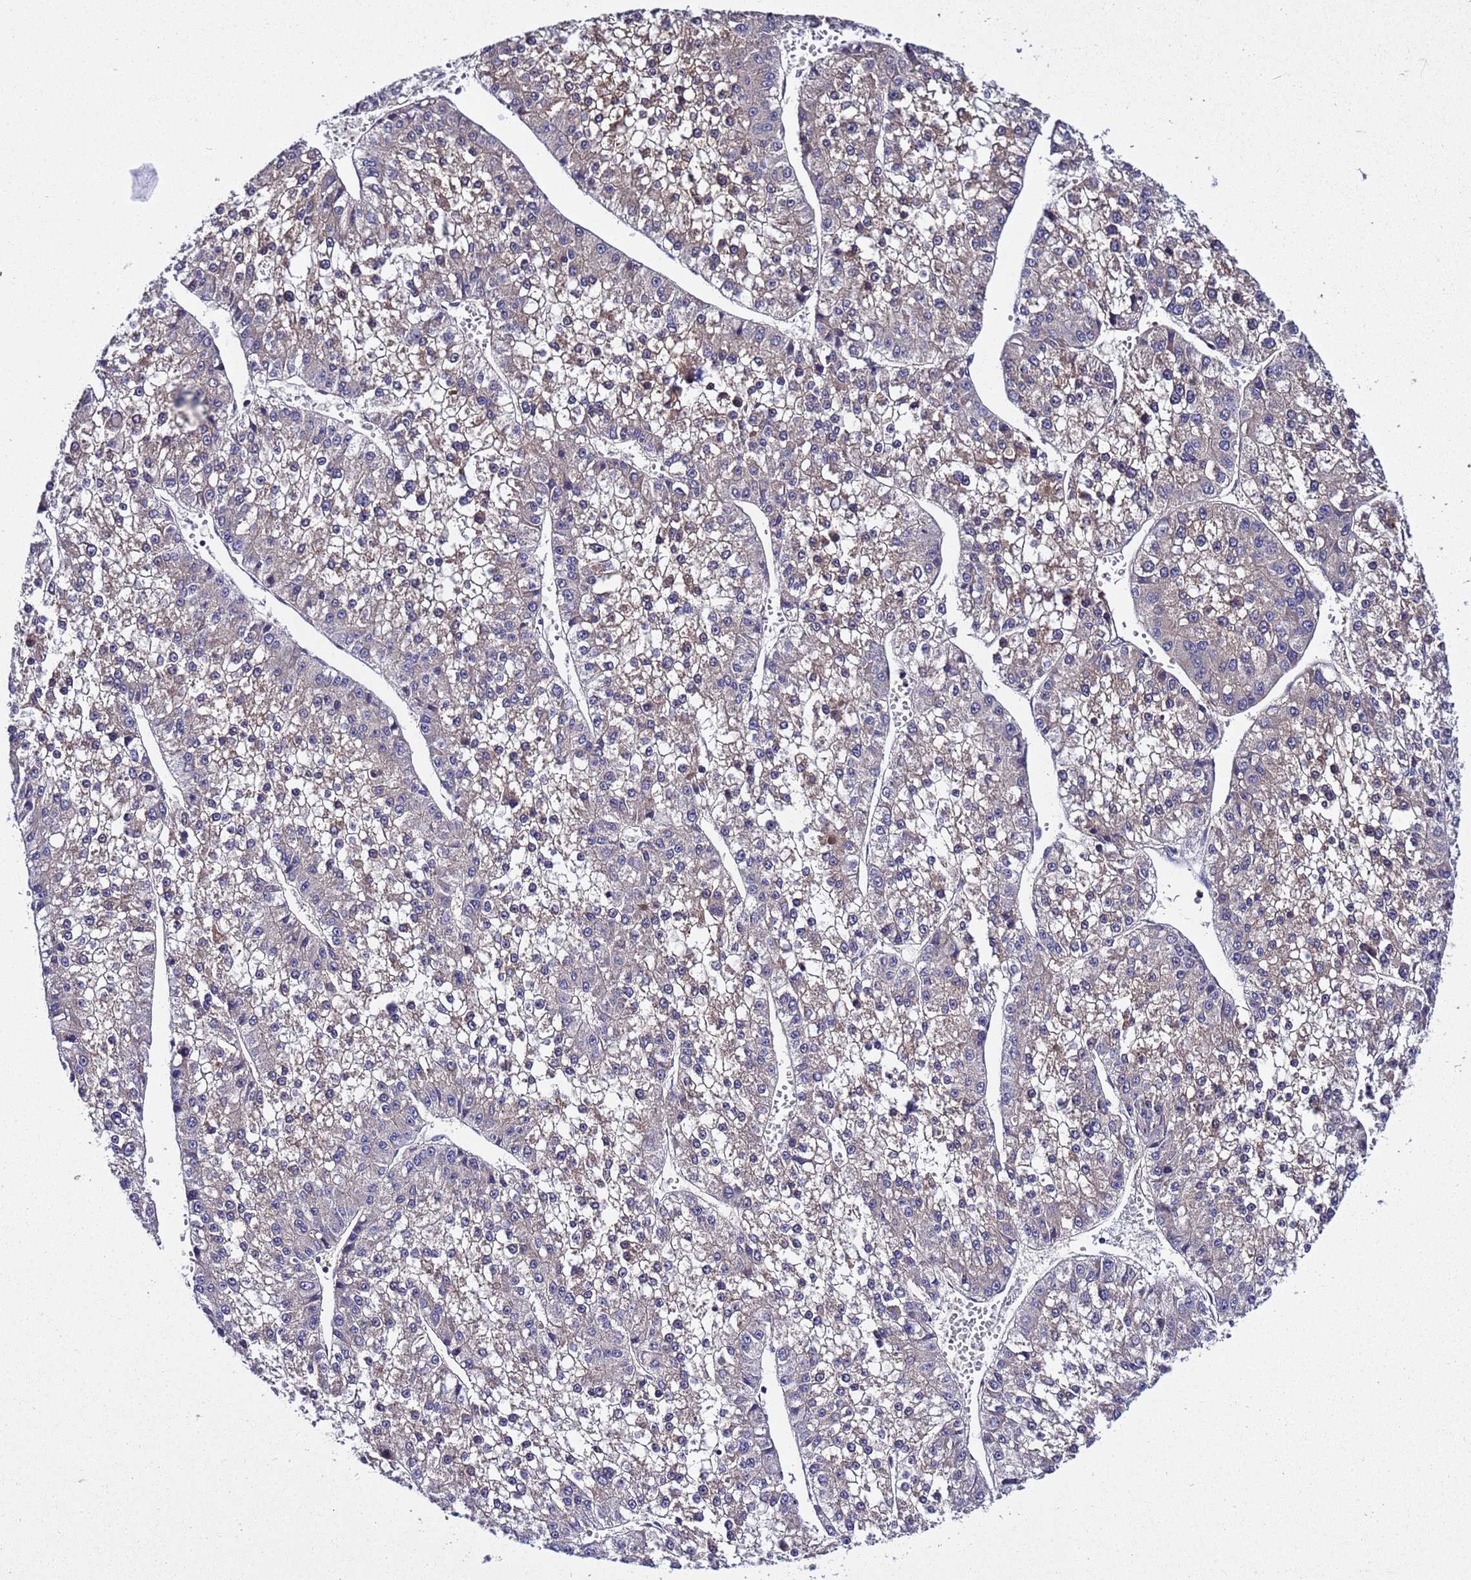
{"staining": {"intensity": "weak", "quantity": "25%-75%", "location": "cytoplasmic/membranous"}, "tissue": "liver cancer", "cell_type": "Tumor cells", "image_type": "cancer", "snomed": [{"axis": "morphology", "description": "Carcinoma, Hepatocellular, NOS"}, {"axis": "topography", "description": "Liver"}], "caption": "Immunohistochemical staining of hepatocellular carcinoma (liver) demonstrates weak cytoplasmic/membranous protein expression in approximately 25%-75% of tumor cells.", "gene": "PLXDC2", "patient": {"sex": "female", "age": 73}}